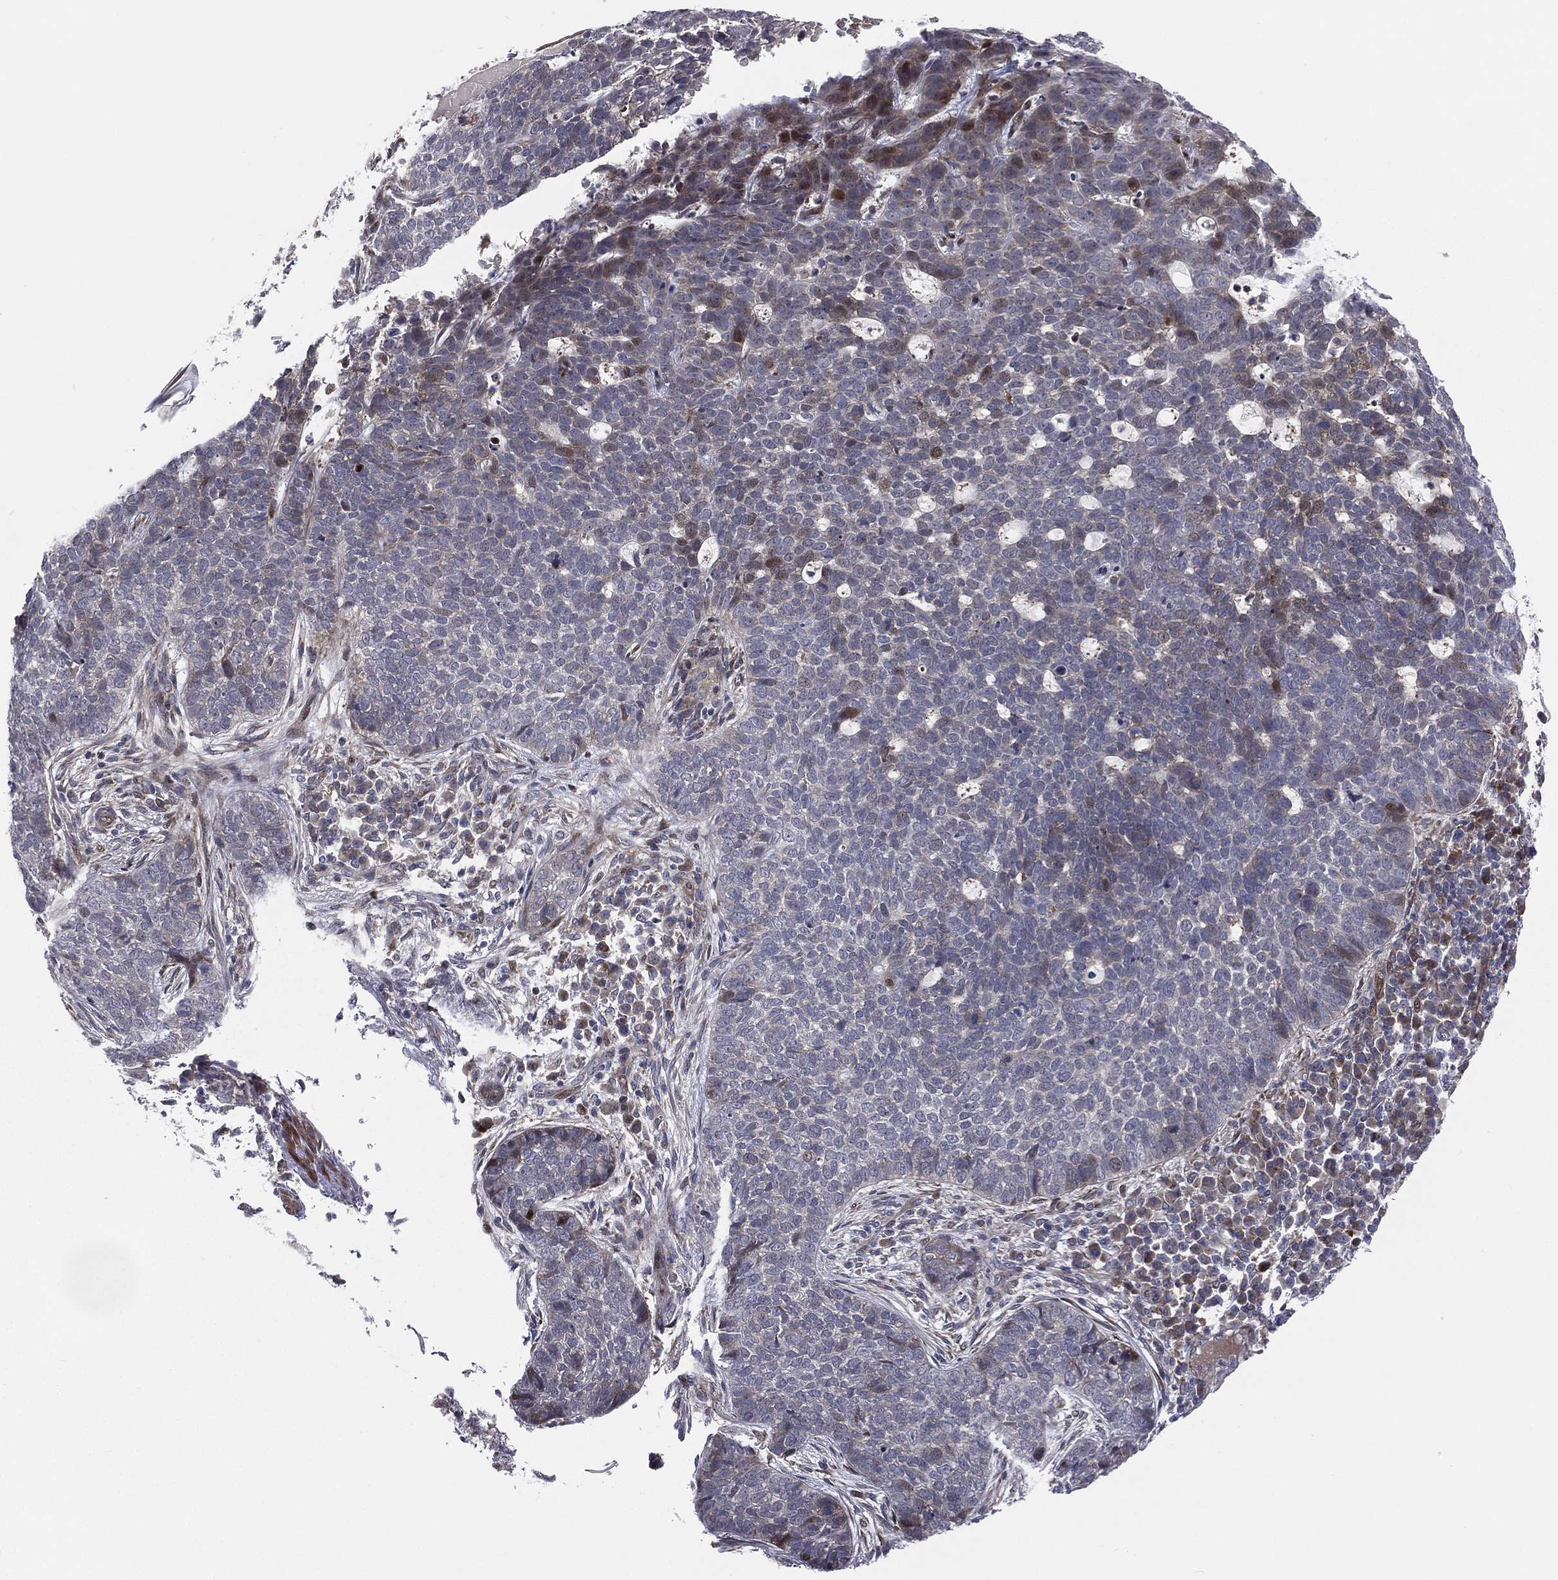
{"staining": {"intensity": "moderate", "quantity": "<25%", "location": "cytoplasmic/membranous"}, "tissue": "skin cancer", "cell_type": "Tumor cells", "image_type": "cancer", "snomed": [{"axis": "morphology", "description": "Basal cell carcinoma"}, {"axis": "topography", "description": "Skin"}], "caption": "Skin basal cell carcinoma tissue exhibits moderate cytoplasmic/membranous staining in approximately <25% of tumor cells", "gene": "UTP14A", "patient": {"sex": "female", "age": 69}}